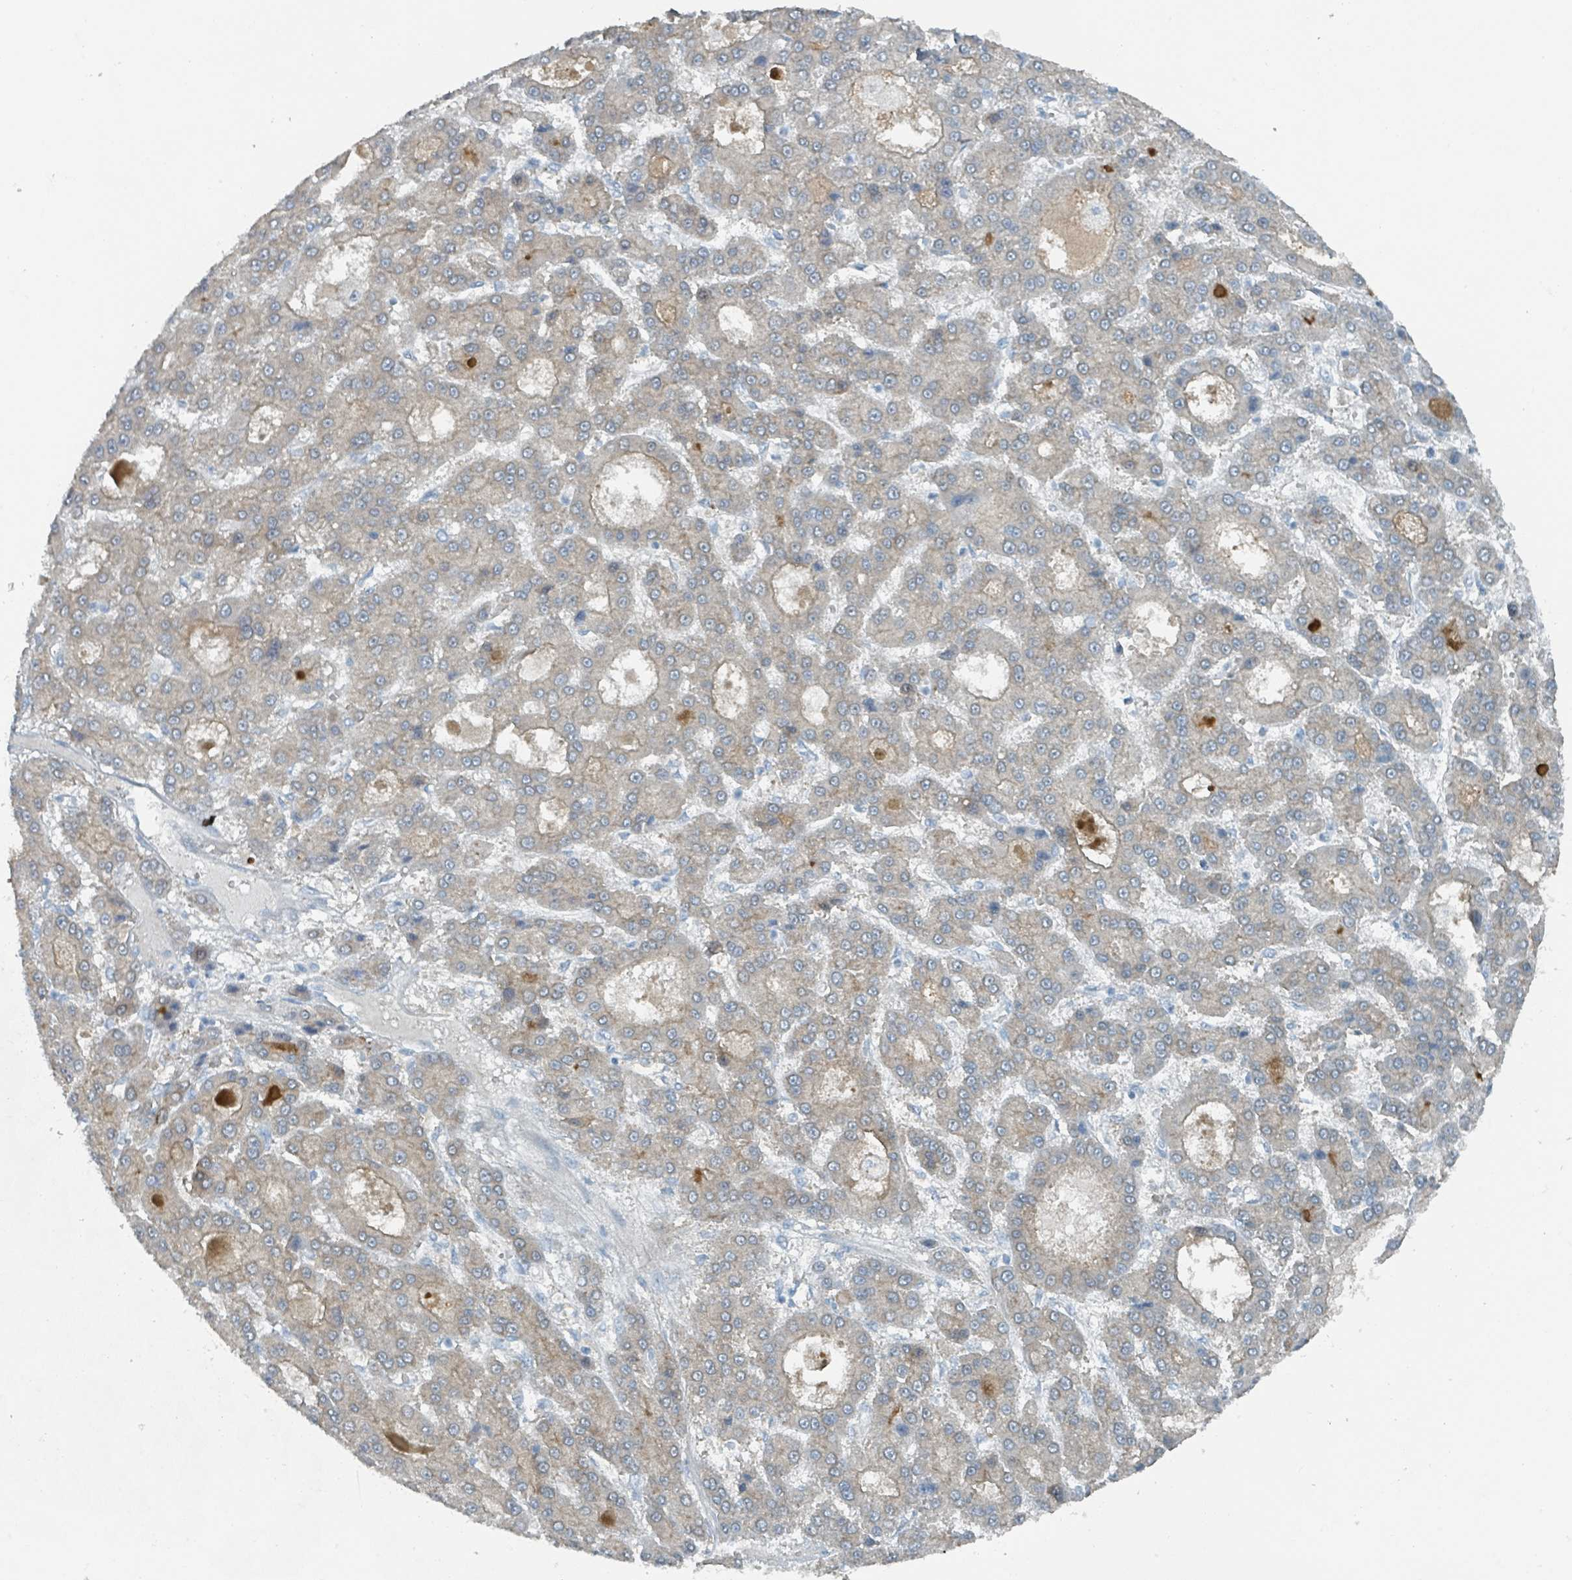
{"staining": {"intensity": "weak", "quantity": "25%-75%", "location": "cytoplasmic/membranous"}, "tissue": "liver cancer", "cell_type": "Tumor cells", "image_type": "cancer", "snomed": [{"axis": "morphology", "description": "Carcinoma, Hepatocellular, NOS"}, {"axis": "topography", "description": "Liver"}], "caption": "DAB (3,3'-diaminobenzidine) immunohistochemical staining of human hepatocellular carcinoma (liver) shows weak cytoplasmic/membranous protein staining in about 25%-75% of tumor cells.", "gene": "GAMT", "patient": {"sex": "male", "age": 70}}